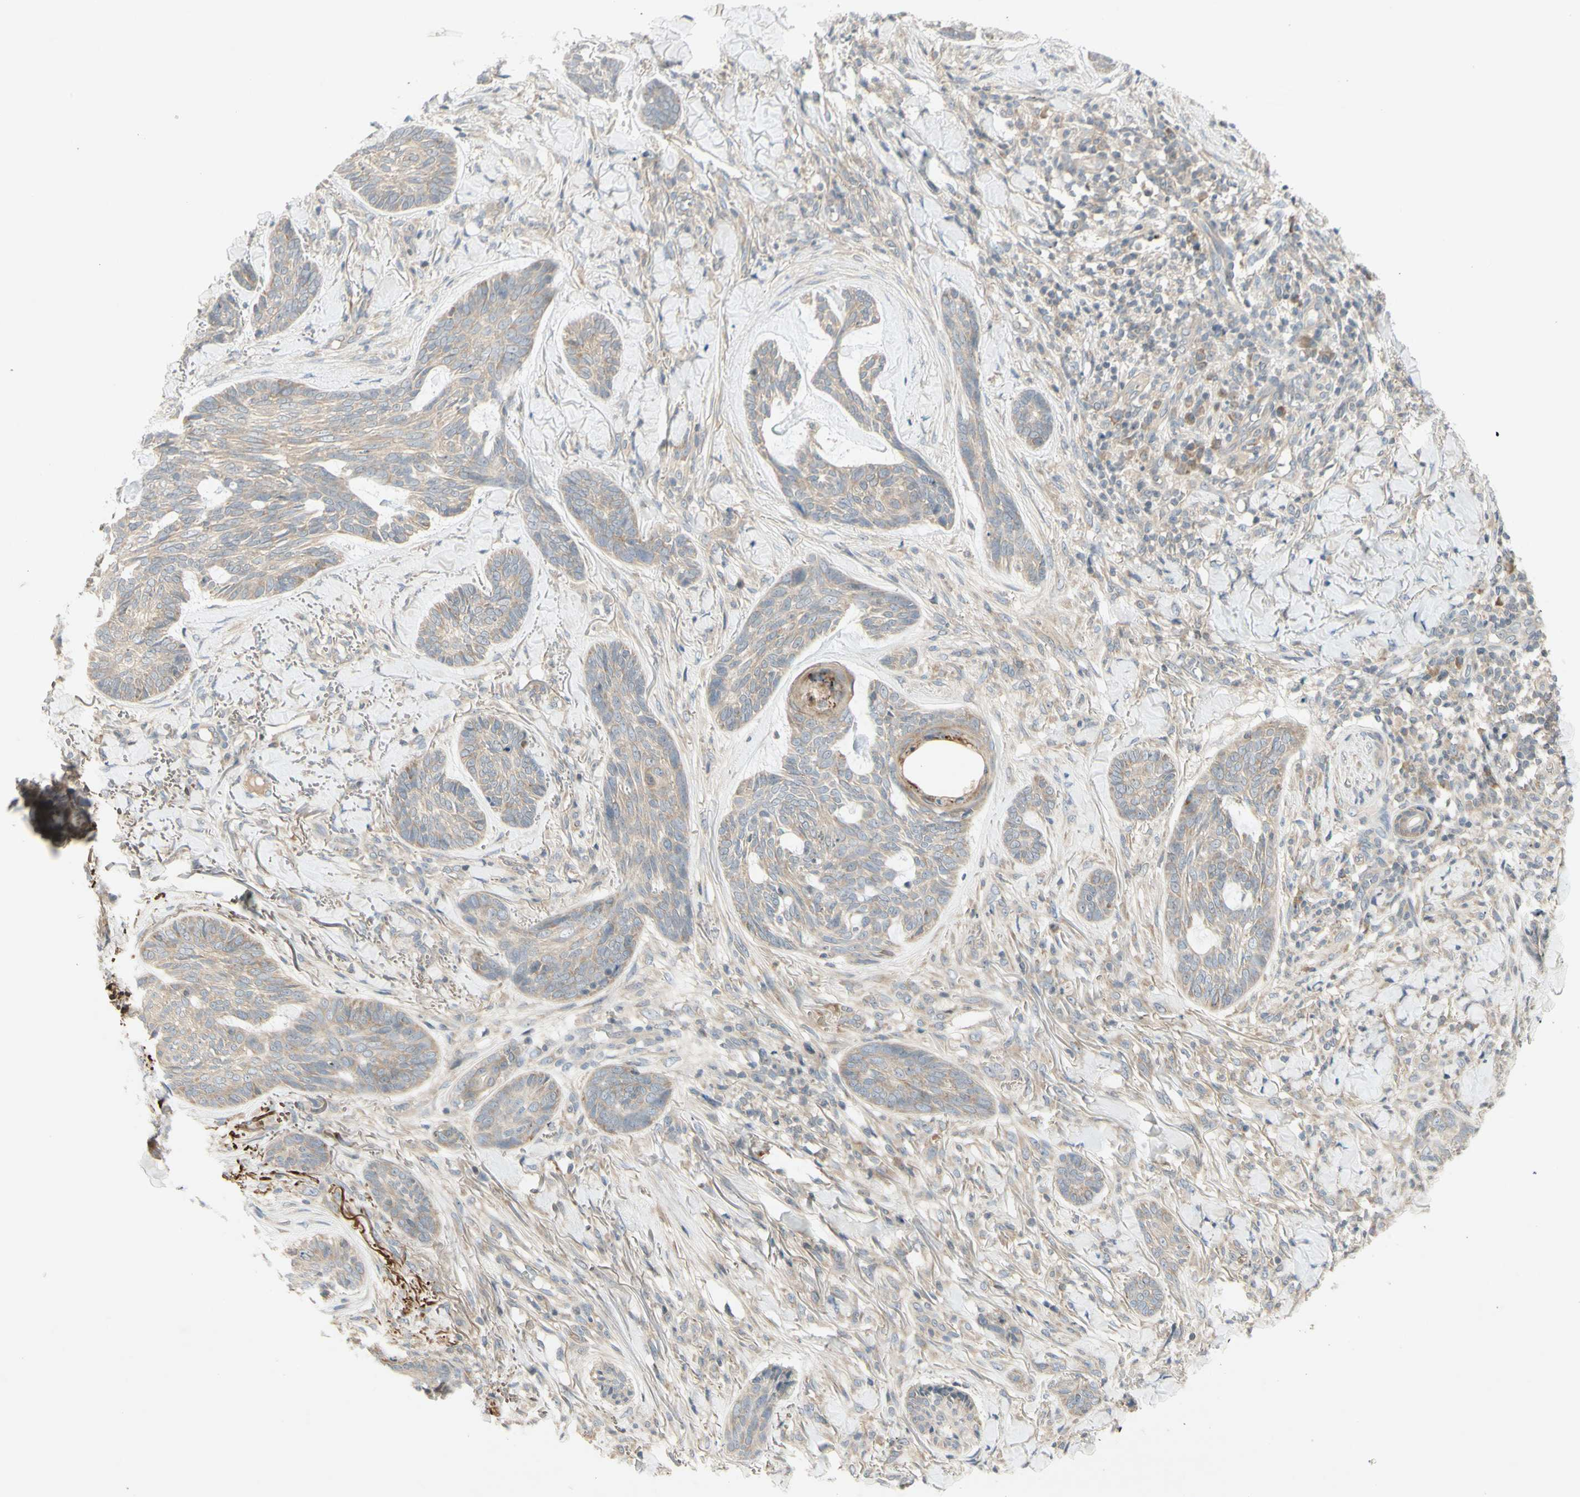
{"staining": {"intensity": "weak", "quantity": "25%-75%", "location": "cytoplasmic/membranous"}, "tissue": "skin cancer", "cell_type": "Tumor cells", "image_type": "cancer", "snomed": [{"axis": "morphology", "description": "Basal cell carcinoma"}, {"axis": "topography", "description": "Skin"}], "caption": "The image exhibits immunohistochemical staining of skin cancer. There is weak cytoplasmic/membranous positivity is identified in about 25%-75% of tumor cells.", "gene": "ETF1", "patient": {"sex": "male", "age": 43}}